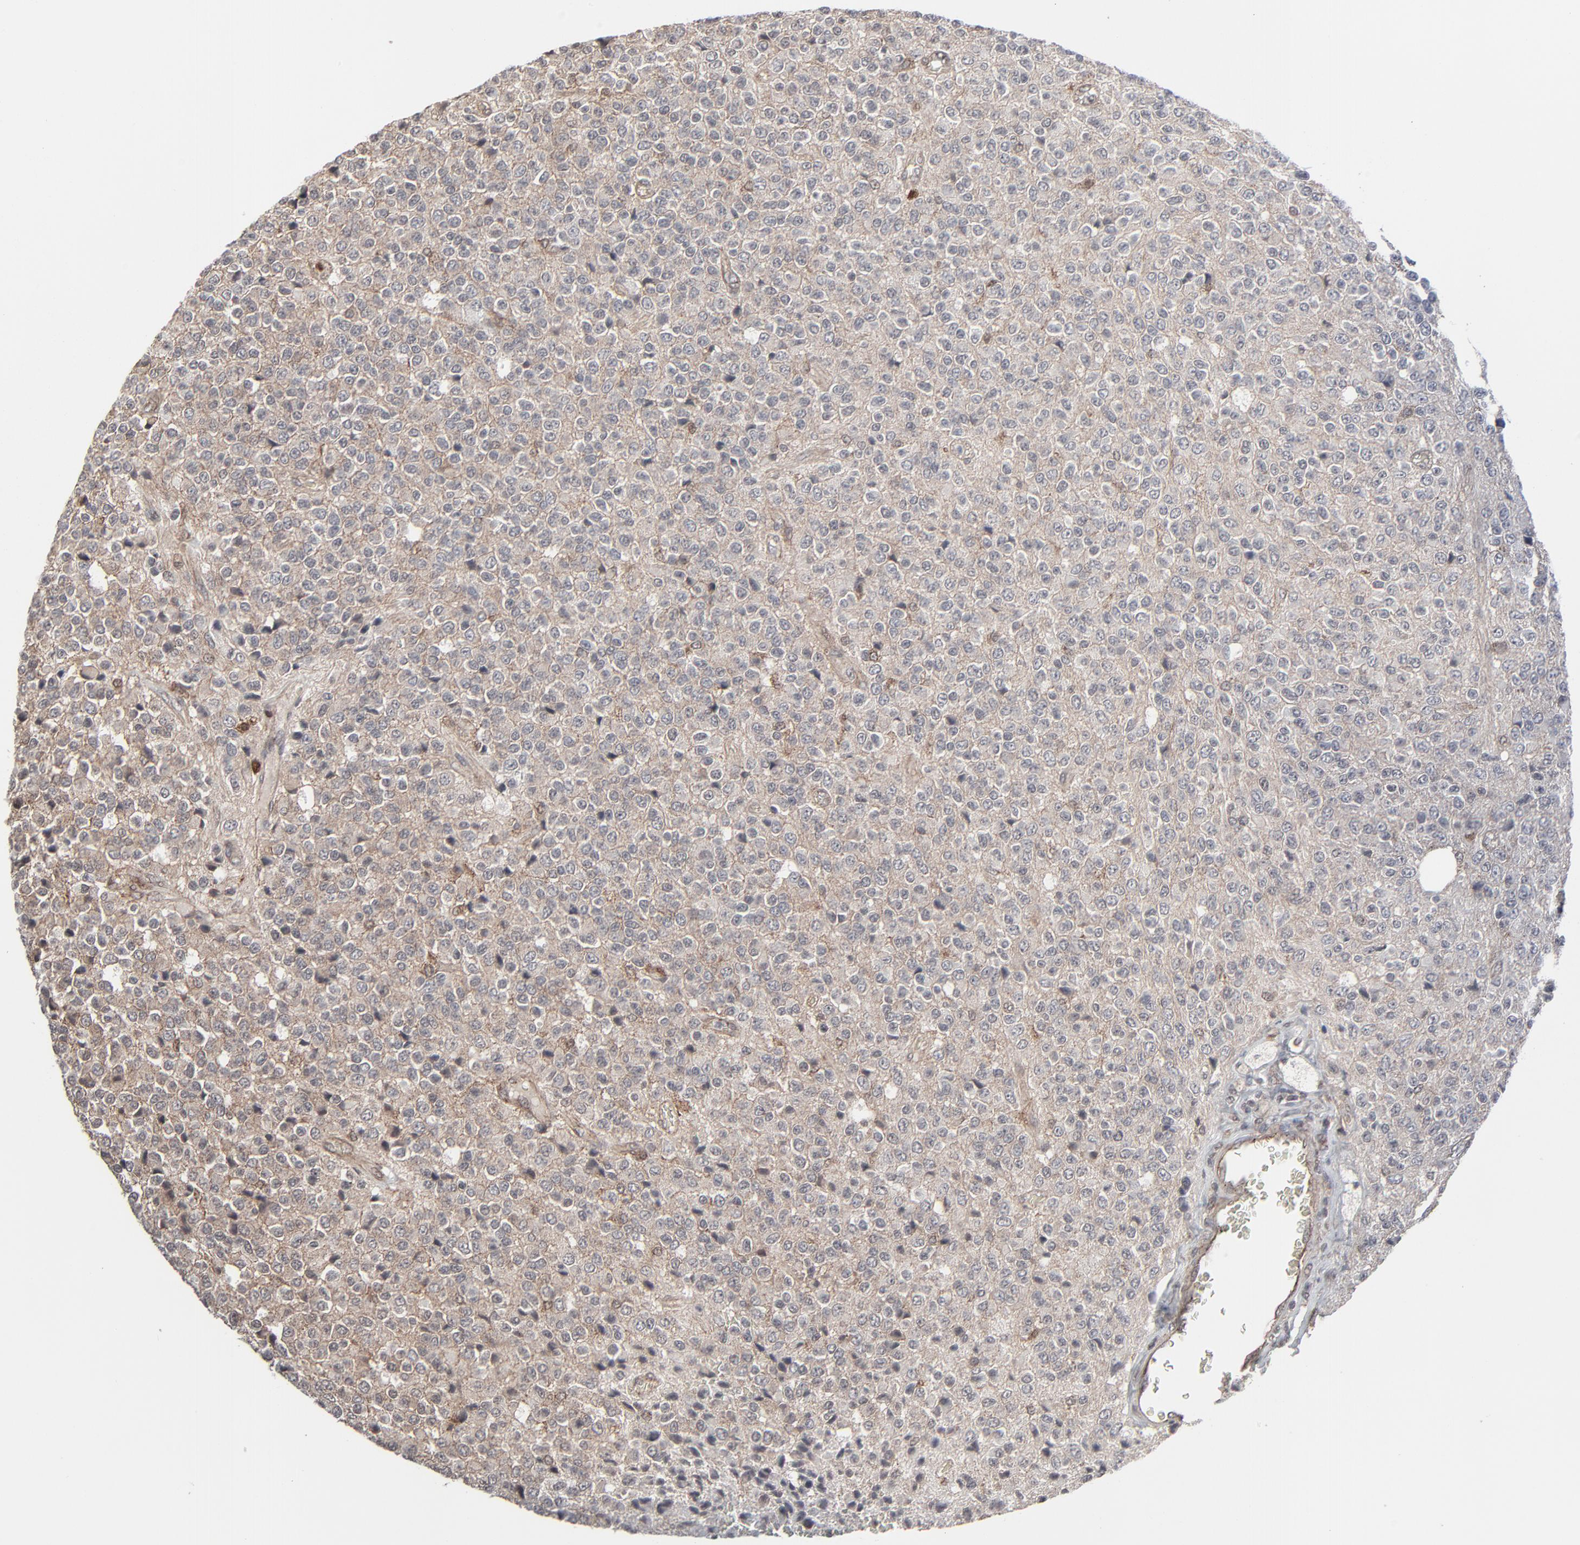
{"staining": {"intensity": "moderate", "quantity": ">75%", "location": "cytoplasmic/membranous"}, "tissue": "glioma", "cell_type": "Tumor cells", "image_type": "cancer", "snomed": [{"axis": "morphology", "description": "Glioma, malignant, High grade"}, {"axis": "topography", "description": "pancreas cauda"}], "caption": "This histopathology image displays glioma stained with IHC to label a protein in brown. The cytoplasmic/membranous of tumor cells show moderate positivity for the protein. Nuclei are counter-stained blue.", "gene": "CTNND1", "patient": {"sex": "male", "age": 60}}